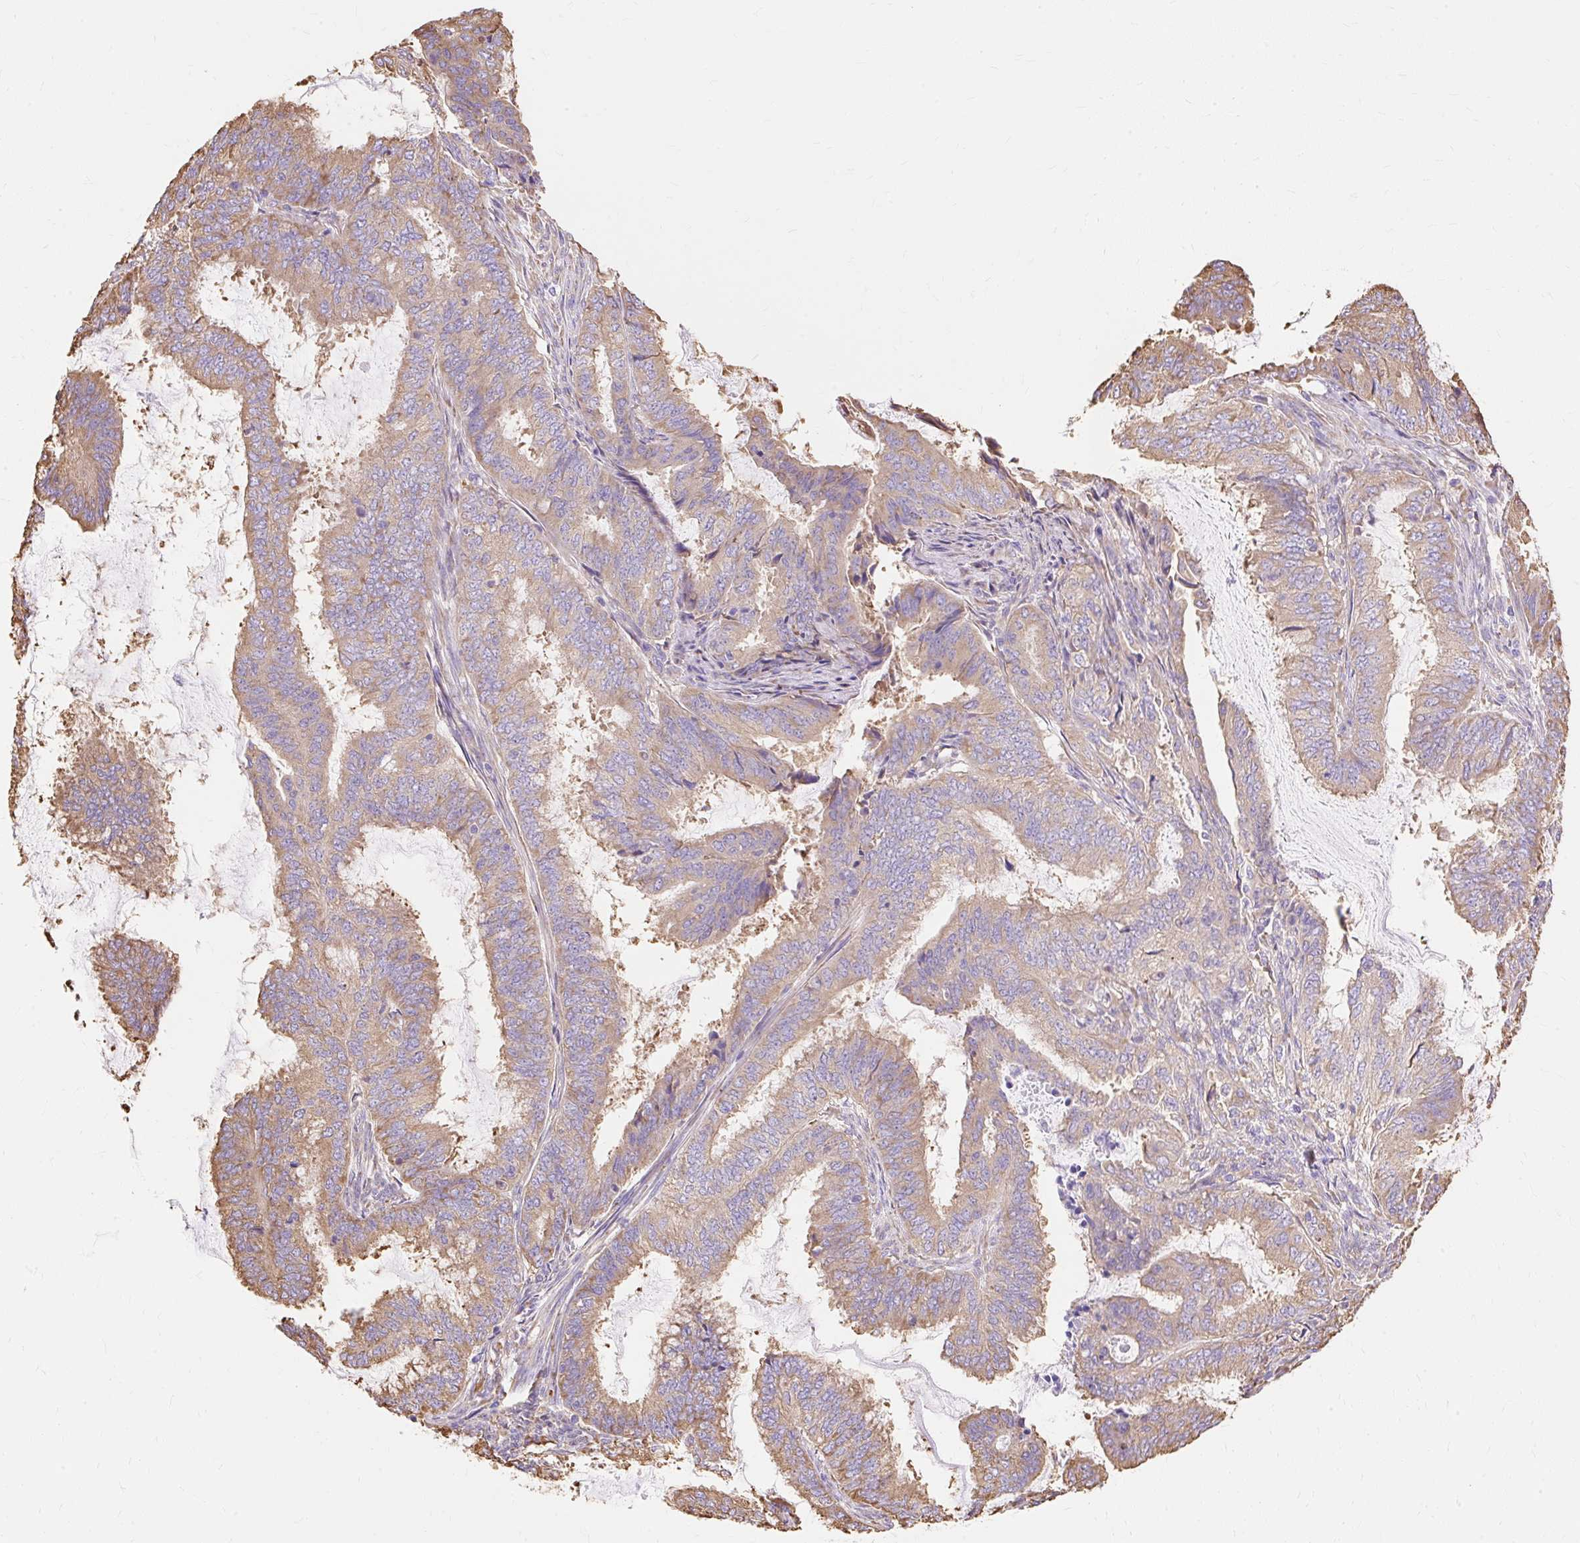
{"staining": {"intensity": "moderate", "quantity": ">75%", "location": "cytoplasmic/membranous"}, "tissue": "endometrial cancer", "cell_type": "Tumor cells", "image_type": "cancer", "snomed": [{"axis": "morphology", "description": "Adenocarcinoma, NOS"}, {"axis": "topography", "description": "Endometrium"}], "caption": "The photomicrograph shows staining of endometrial cancer (adenocarcinoma), revealing moderate cytoplasmic/membranous protein staining (brown color) within tumor cells.", "gene": "RPS17", "patient": {"sex": "female", "age": 51}}